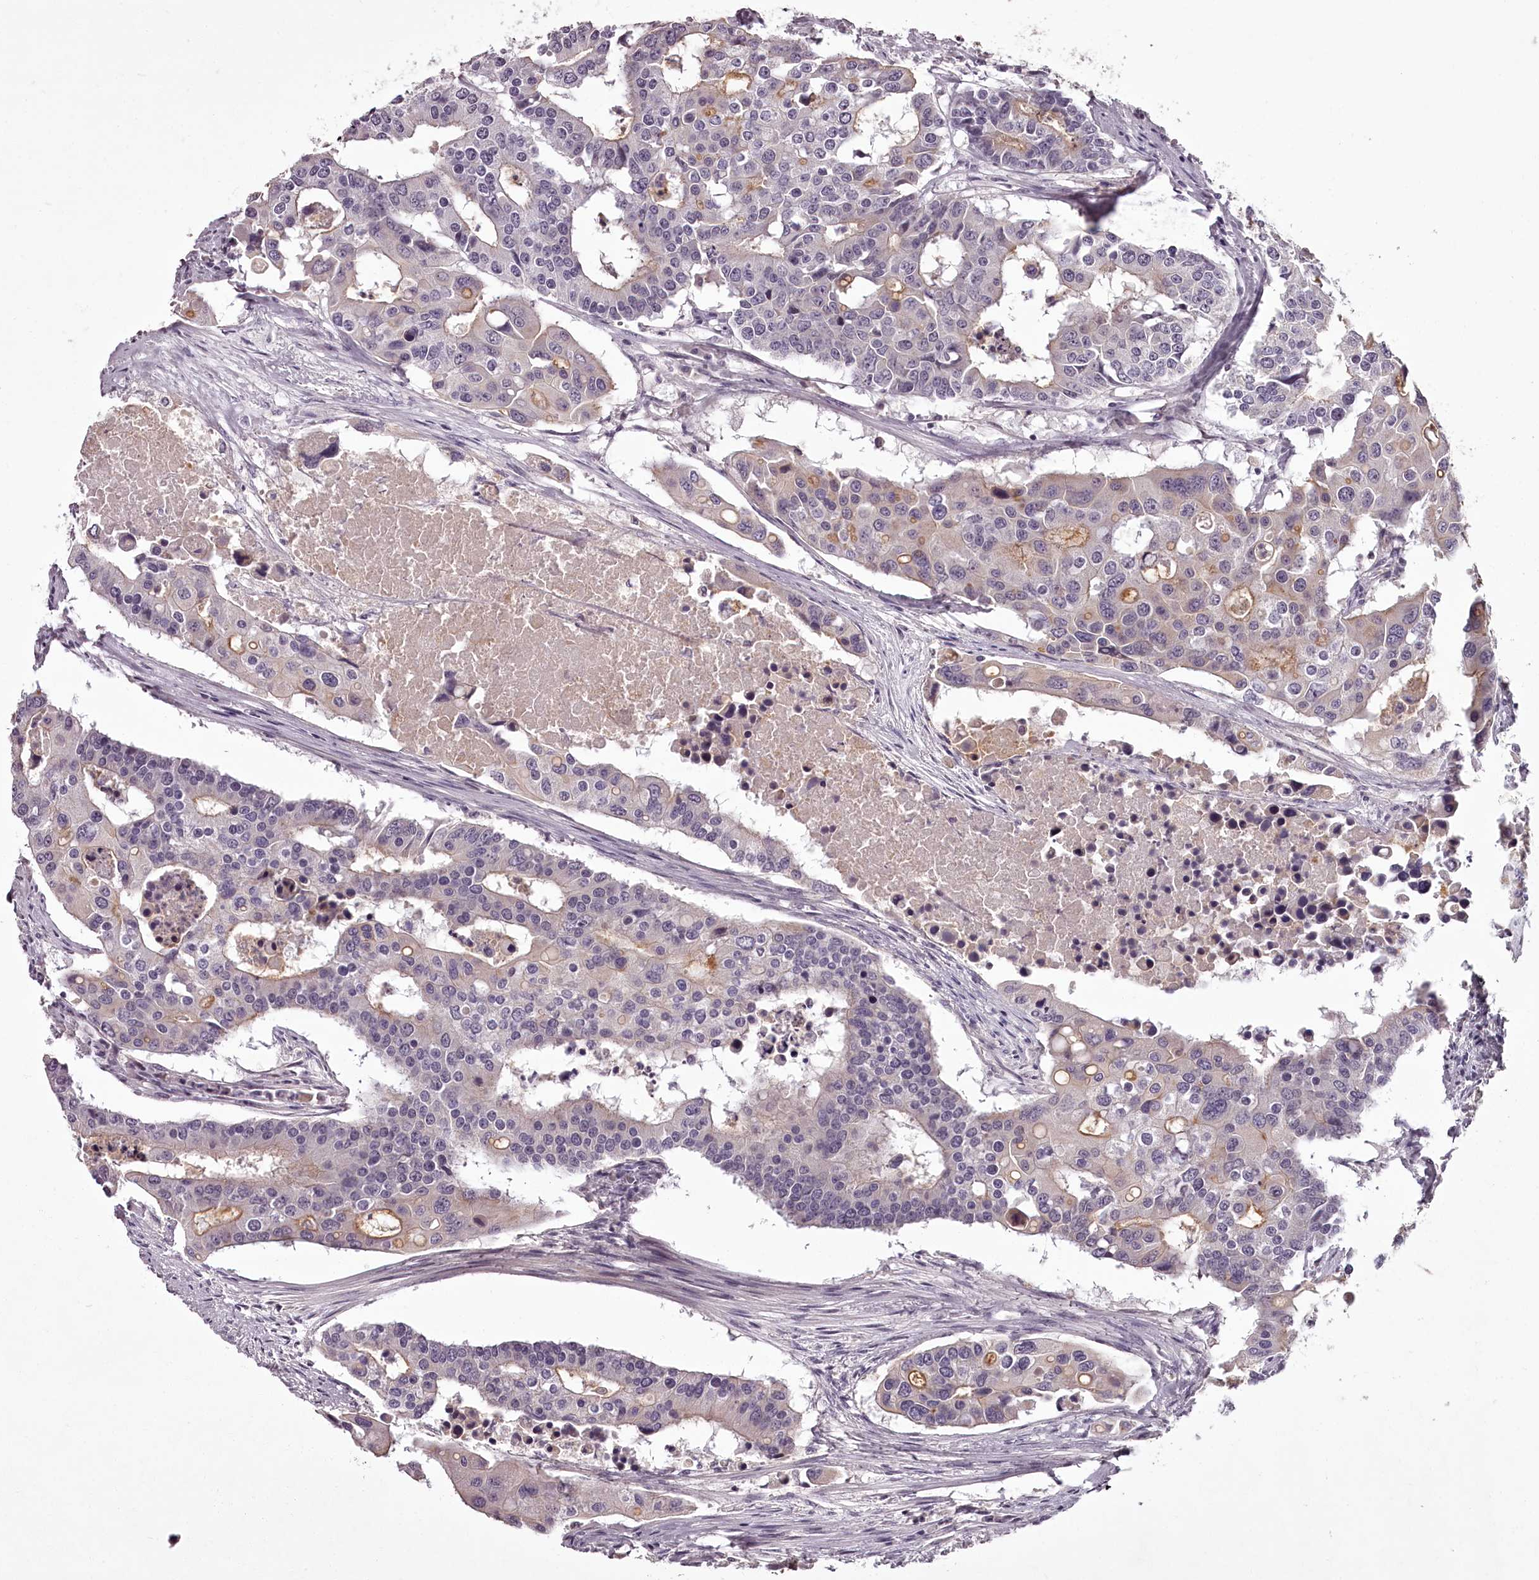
{"staining": {"intensity": "moderate", "quantity": "<25%", "location": "cytoplasmic/membranous"}, "tissue": "colorectal cancer", "cell_type": "Tumor cells", "image_type": "cancer", "snomed": [{"axis": "morphology", "description": "Adenocarcinoma, NOS"}, {"axis": "topography", "description": "Colon"}], "caption": "About <25% of tumor cells in human adenocarcinoma (colorectal) exhibit moderate cytoplasmic/membranous protein expression as visualized by brown immunohistochemical staining.", "gene": "RBMXL2", "patient": {"sex": "male", "age": 77}}